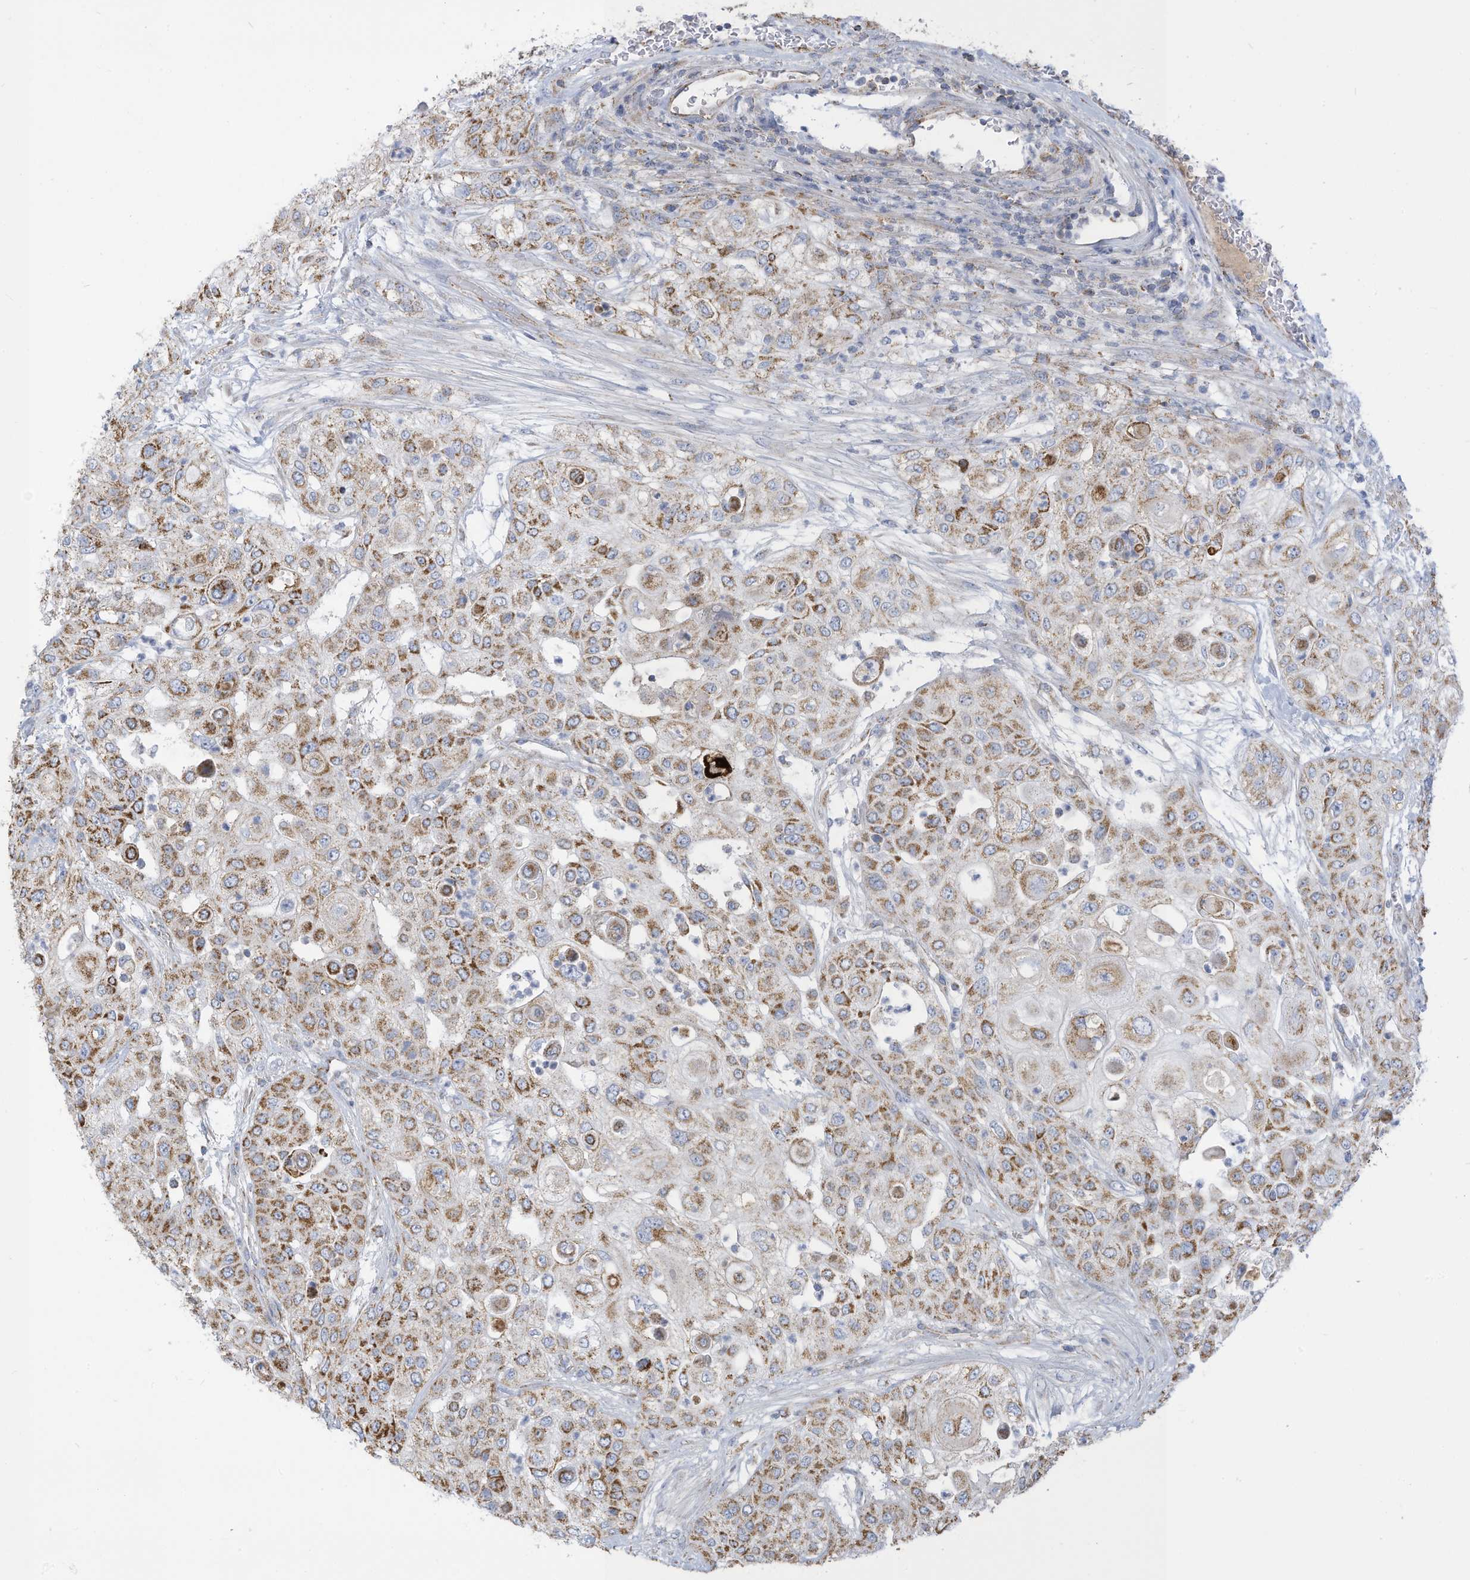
{"staining": {"intensity": "moderate", "quantity": "25%-75%", "location": "cytoplasmic/membranous"}, "tissue": "urothelial cancer", "cell_type": "Tumor cells", "image_type": "cancer", "snomed": [{"axis": "morphology", "description": "Urothelial carcinoma, High grade"}, {"axis": "topography", "description": "Urinary bladder"}], "caption": "Moderate cytoplasmic/membranous protein staining is present in about 25%-75% of tumor cells in urothelial cancer.", "gene": "NLN", "patient": {"sex": "female", "age": 79}}